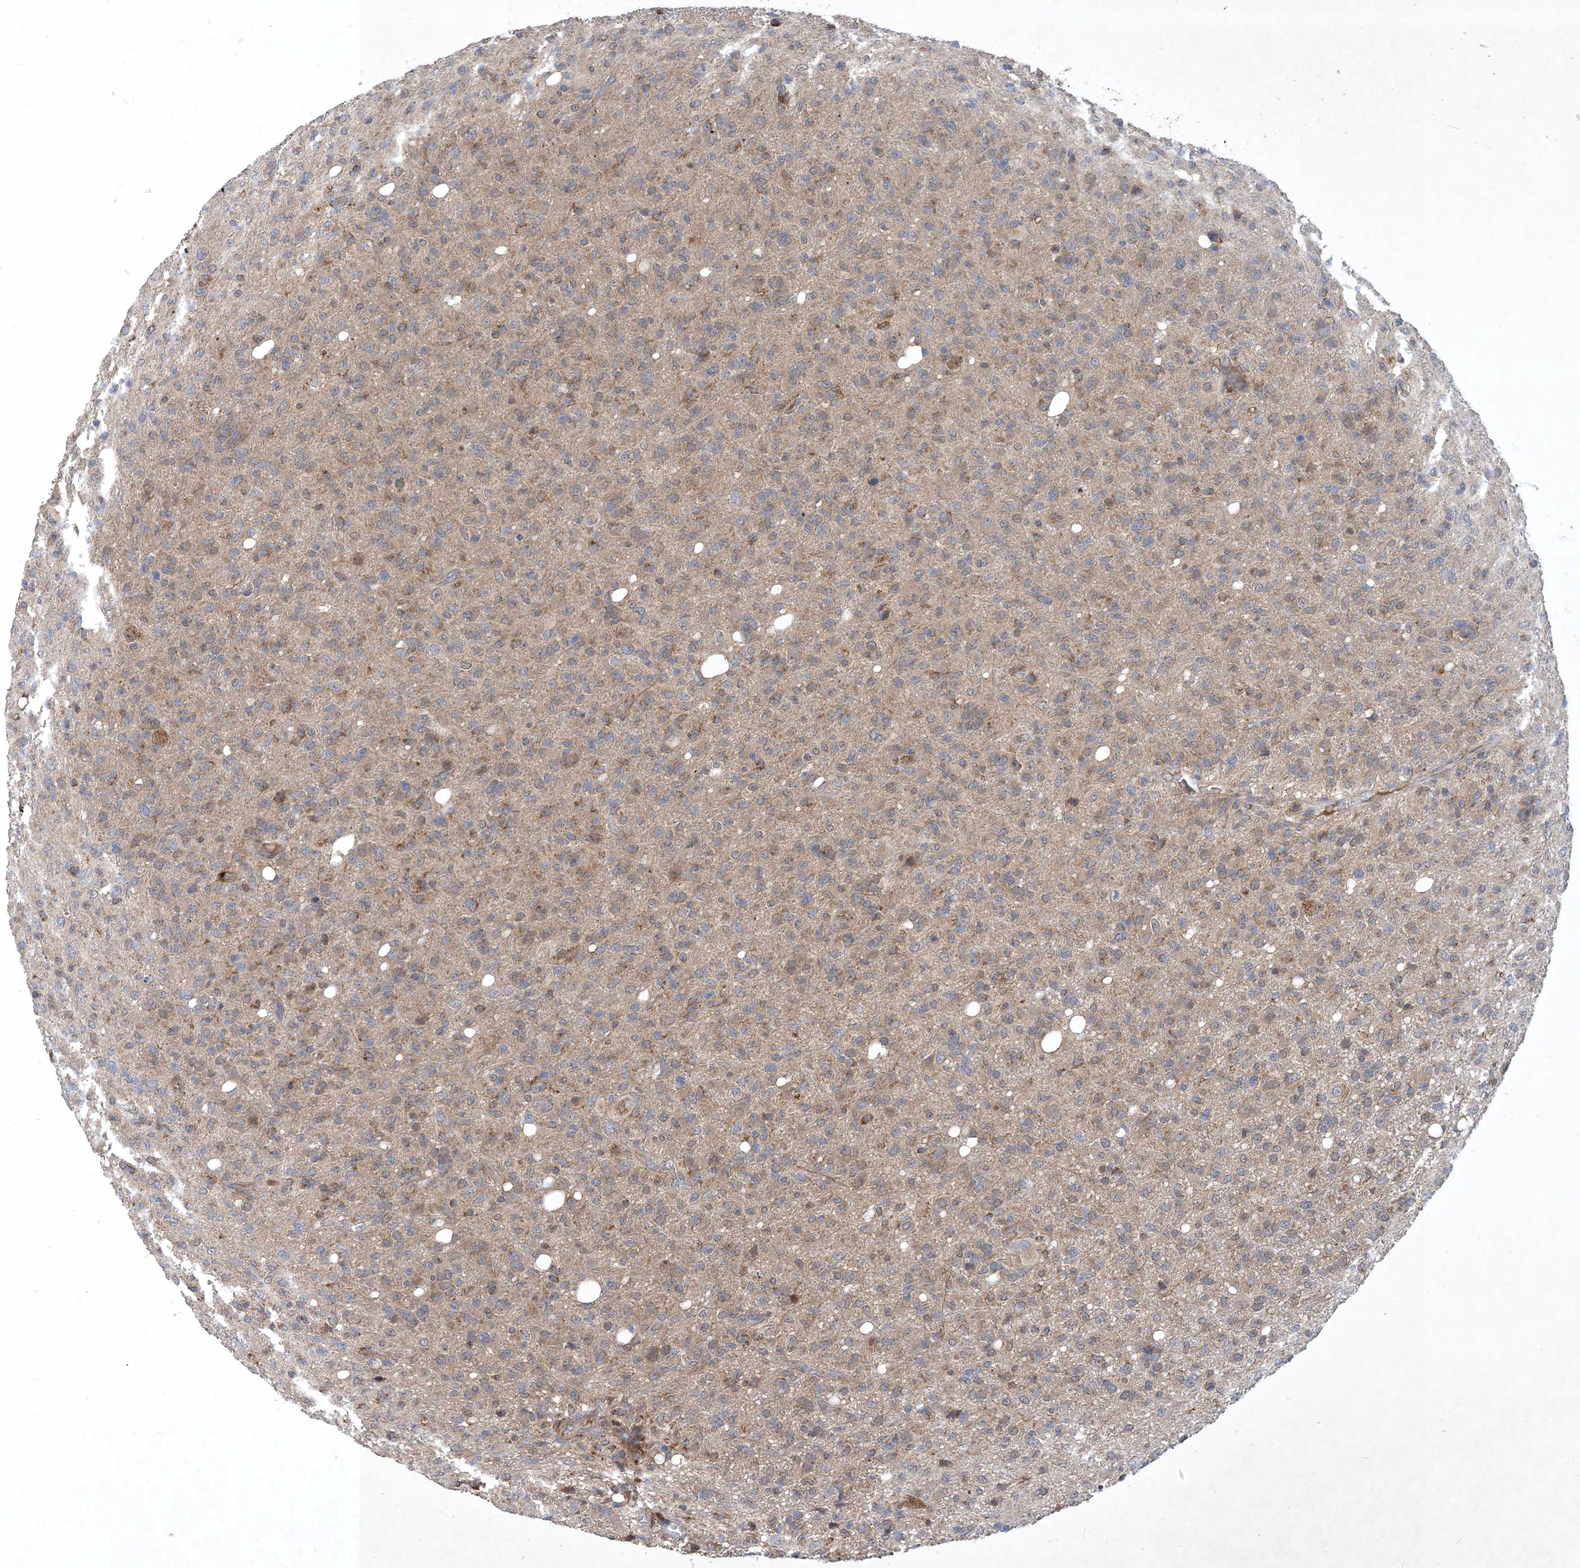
{"staining": {"intensity": "weak", "quantity": "<25%", "location": "cytoplasmic/membranous"}, "tissue": "glioma", "cell_type": "Tumor cells", "image_type": "cancer", "snomed": [{"axis": "morphology", "description": "Glioma, malignant, High grade"}, {"axis": "topography", "description": "Brain"}], "caption": "High magnification brightfield microscopy of glioma stained with DAB (3,3'-diaminobenzidine) (brown) and counterstained with hematoxylin (blue): tumor cells show no significant staining.", "gene": "STK19", "patient": {"sex": "female", "age": 57}}